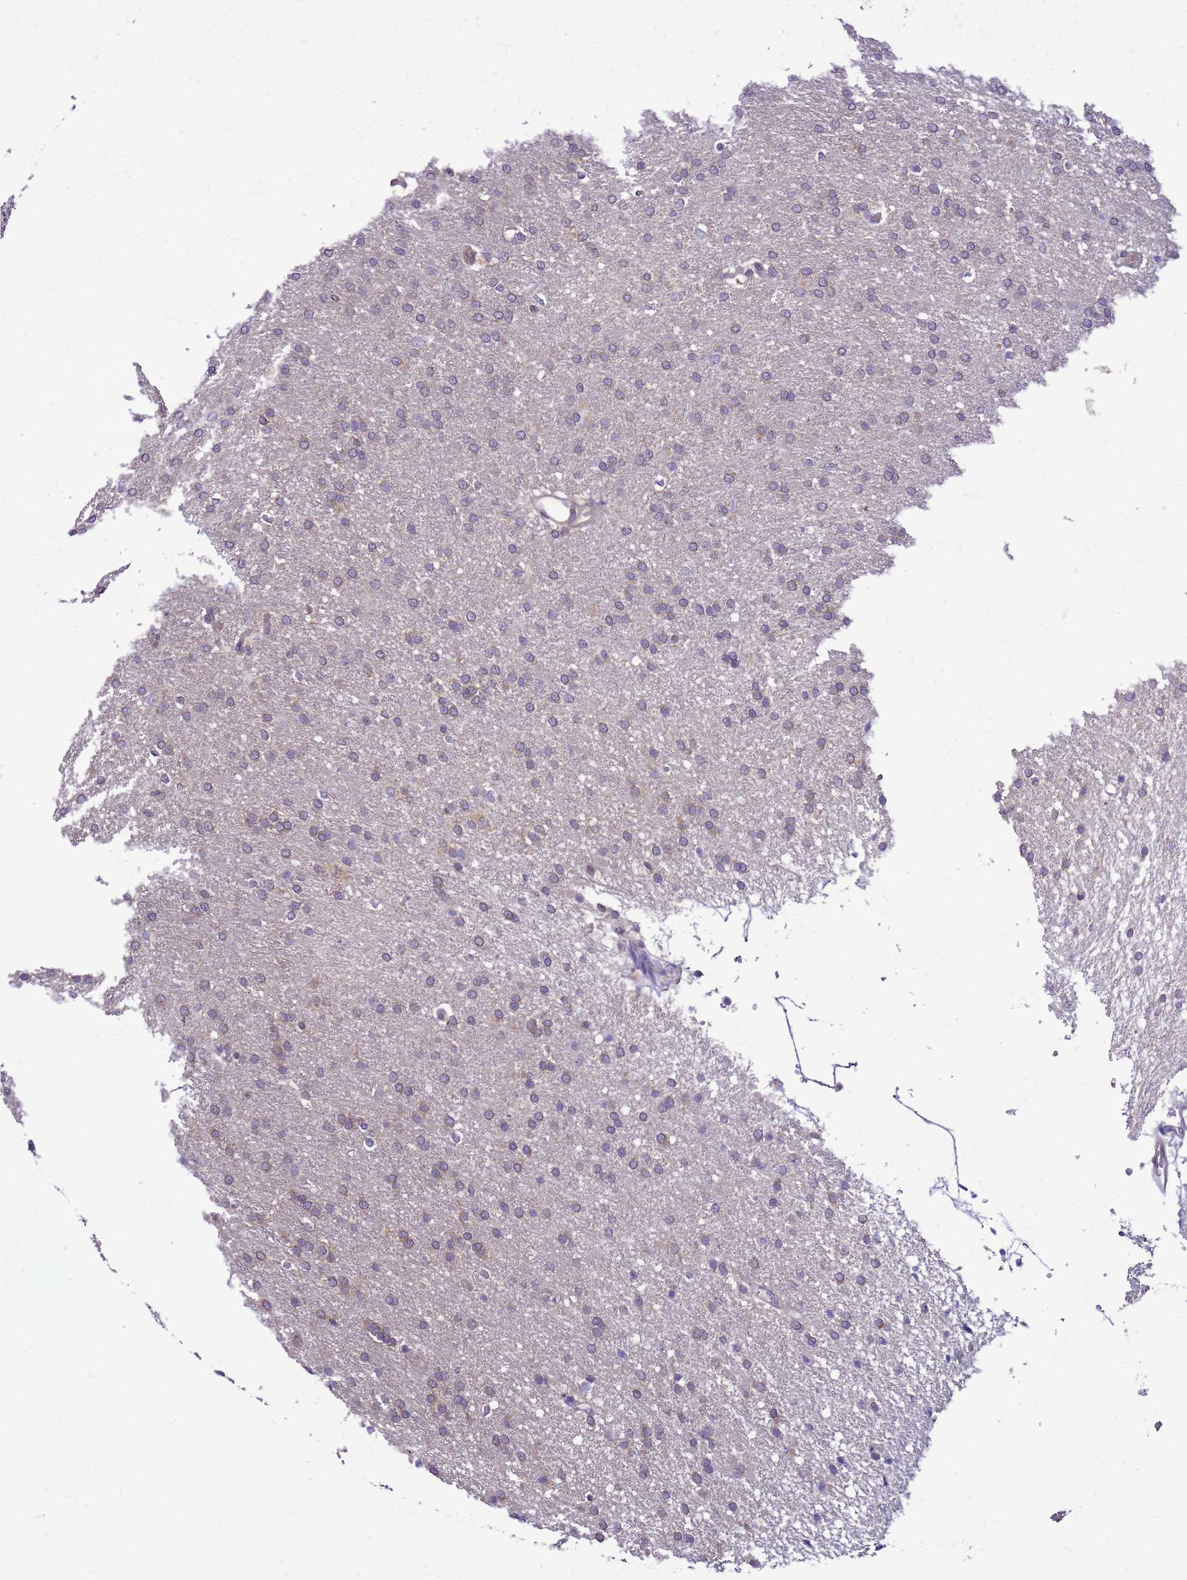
{"staining": {"intensity": "negative", "quantity": "none", "location": "none"}, "tissue": "glioma", "cell_type": "Tumor cells", "image_type": "cancer", "snomed": [{"axis": "morphology", "description": "Glioma, malignant, High grade"}, {"axis": "topography", "description": "Brain"}], "caption": "DAB immunohistochemical staining of human glioma reveals no significant positivity in tumor cells. (Brightfield microscopy of DAB immunohistochemistry at high magnification).", "gene": "DDI2", "patient": {"sex": "male", "age": 72}}